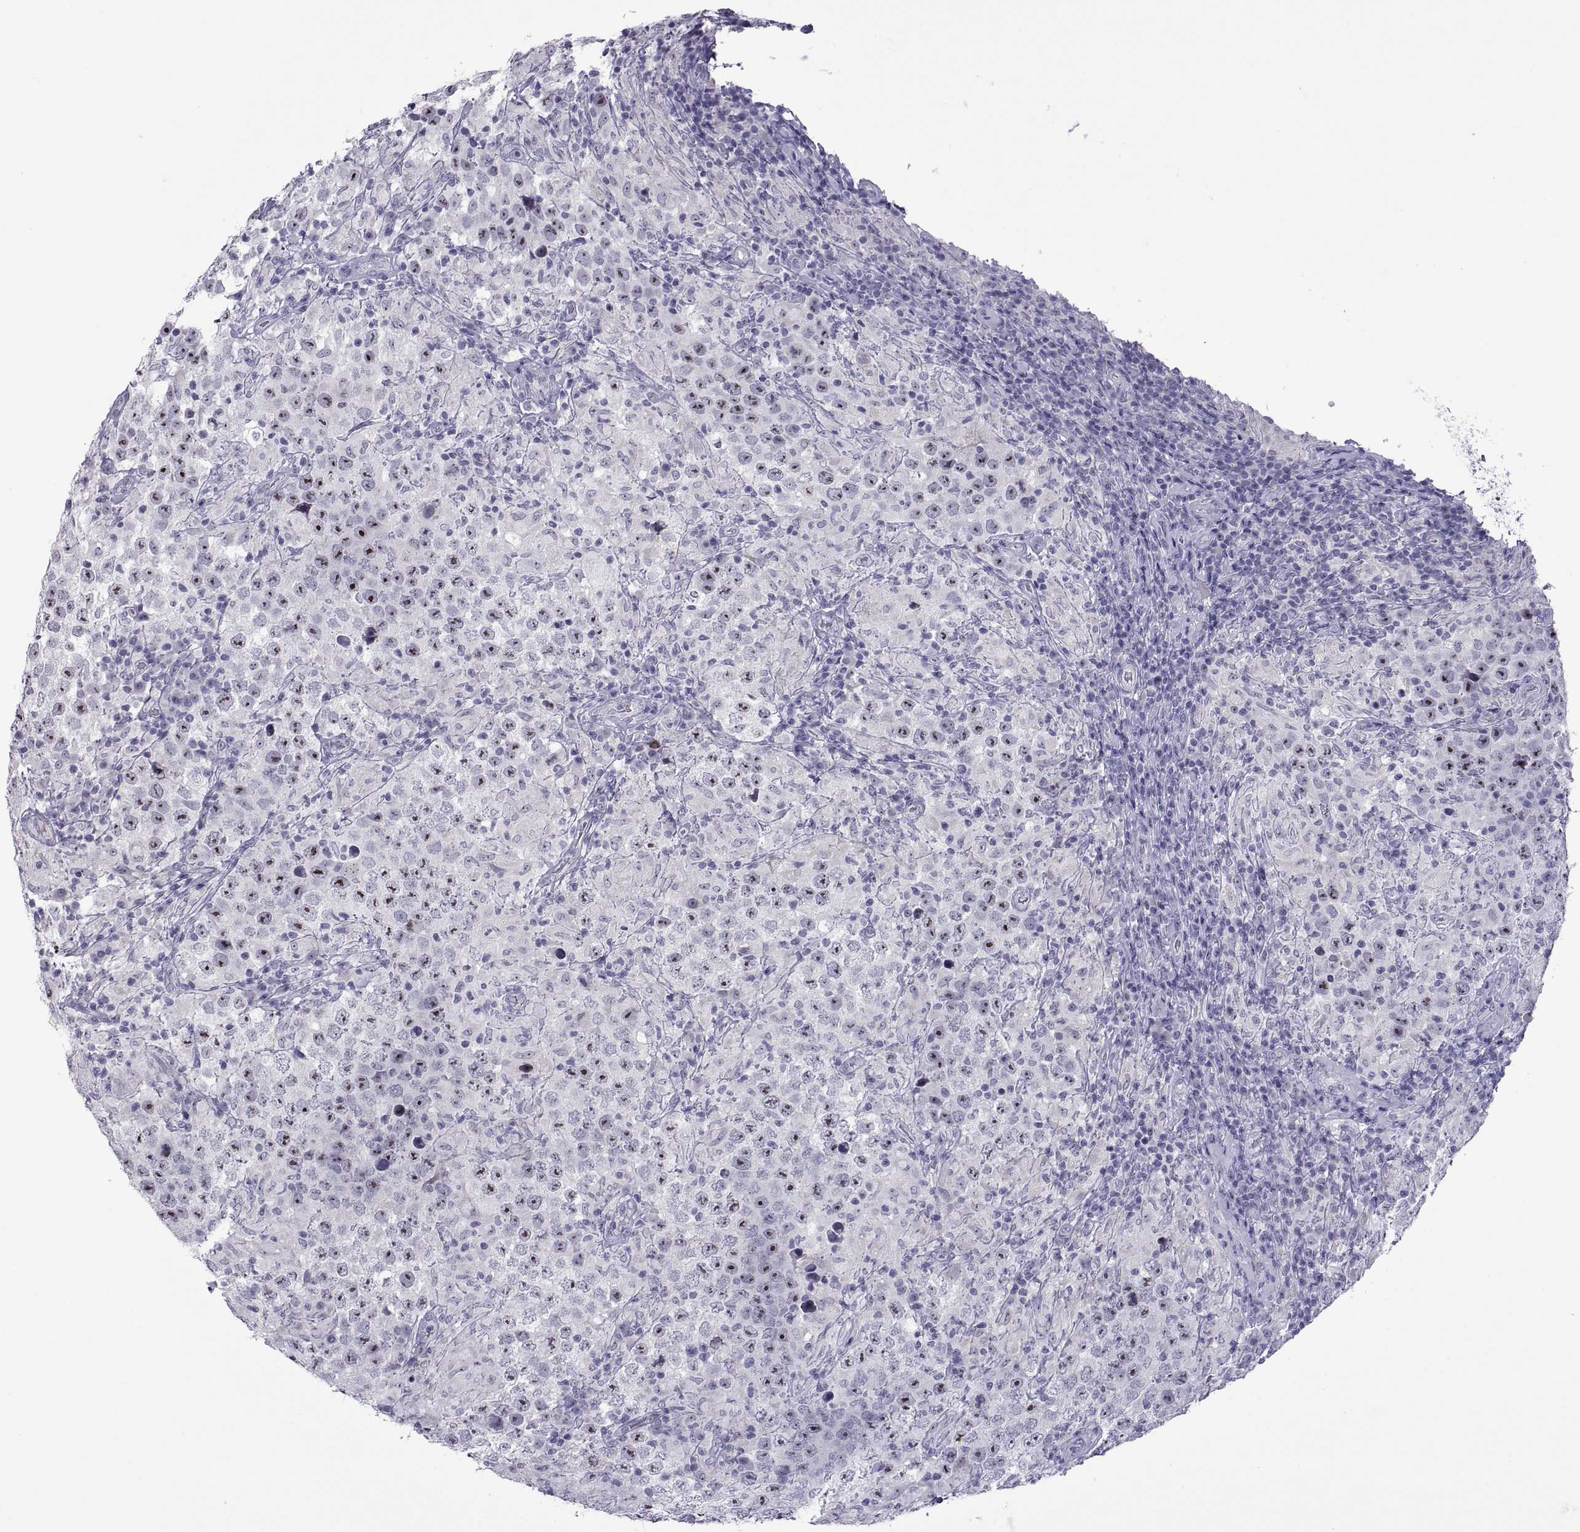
{"staining": {"intensity": "negative", "quantity": "none", "location": "none"}, "tissue": "testis cancer", "cell_type": "Tumor cells", "image_type": "cancer", "snomed": [{"axis": "morphology", "description": "Seminoma, NOS"}, {"axis": "morphology", "description": "Carcinoma, Embryonal, NOS"}, {"axis": "topography", "description": "Testis"}], "caption": "A histopathology image of testis embryonal carcinoma stained for a protein demonstrates no brown staining in tumor cells.", "gene": "VSX2", "patient": {"sex": "male", "age": 41}}